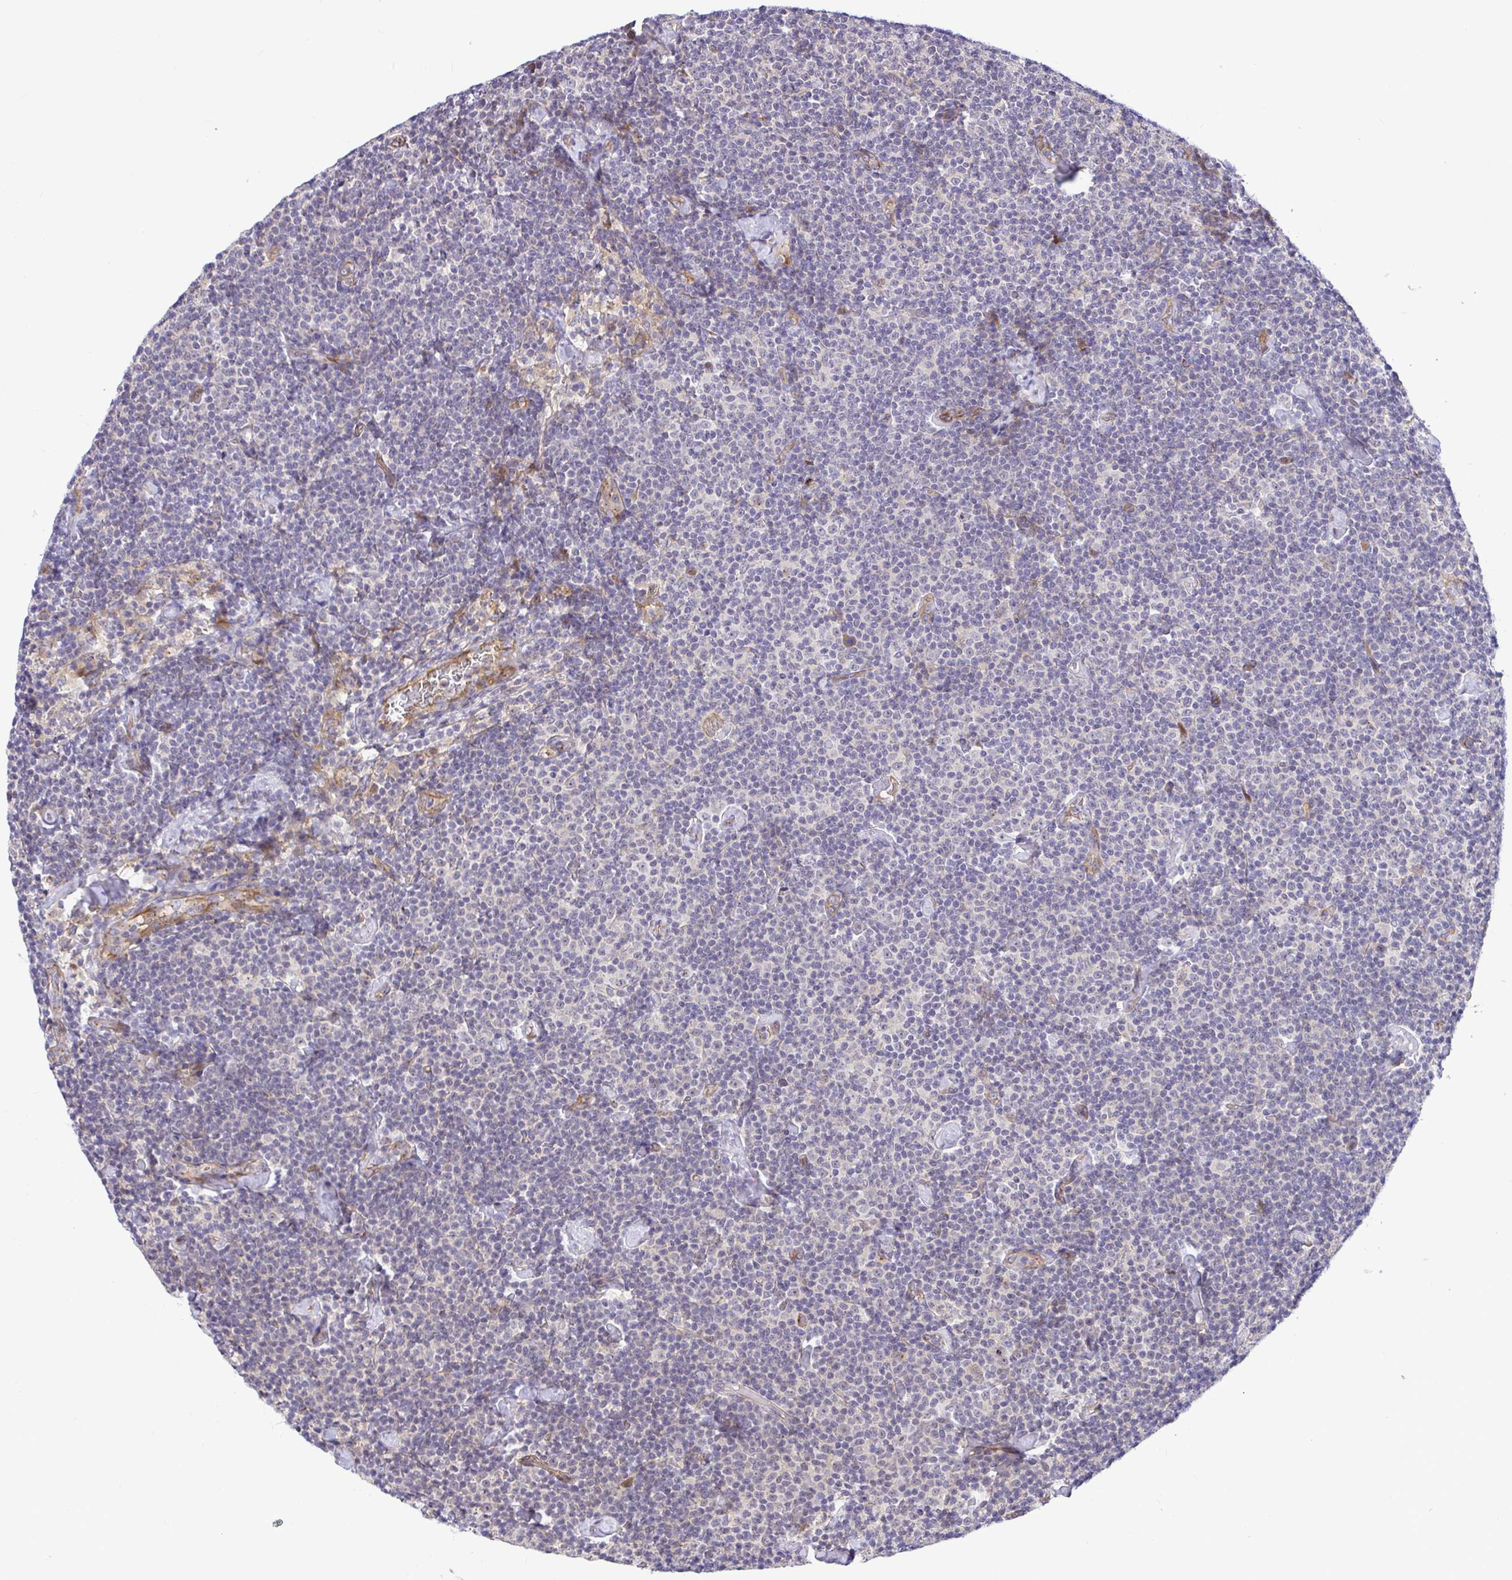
{"staining": {"intensity": "negative", "quantity": "none", "location": "none"}, "tissue": "lymphoma", "cell_type": "Tumor cells", "image_type": "cancer", "snomed": [{"axis": "morphology", "description": "Malignant lymphoma, non-Hodgkin's type, Low grade"}, {"axis": "topography", "description": "Lymph node"}], "caption": "High power microscopy image of an immunohistochemistry histopathology image of lymphoma, revealing no significant staining in tumor cells.", "gene": "TRIM55", "patient": {"sex": "male", "age": 81}}